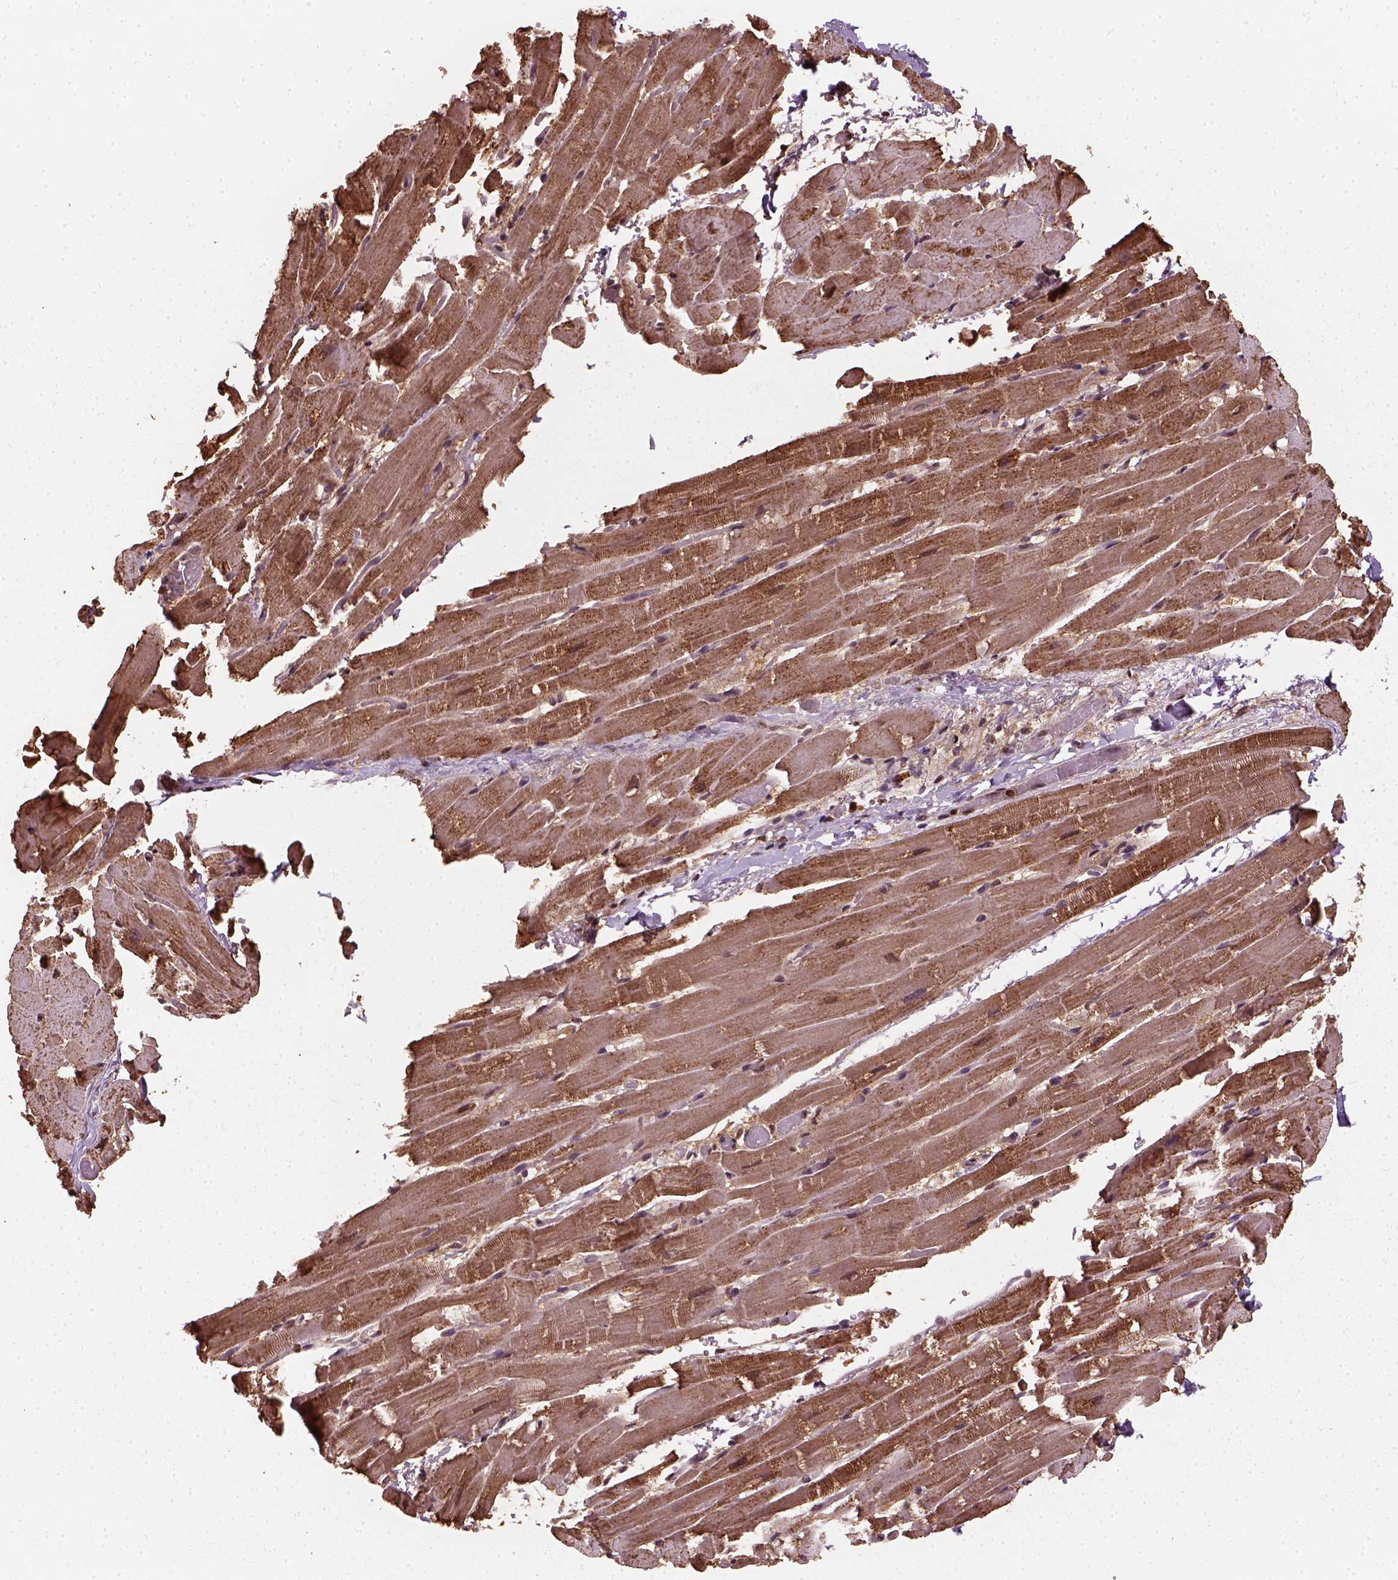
{"staining": {"intensity": "moderate", "quantity": ">75%", "location": "cytoplasmic/membranous"}, "tissue": "heart muscle", "cell_type": "Cardiomyocytes", "image_type": "normal", "snomed": [{"axis": "morphology", "description": "Normal tissue, NOS"}, {"axis": "topography", "description": "Heart"}], "caption": "High-power microscopy captured an immunohistochemistry image of benign heart muscle, revealing moderate cytoplasmic/membranous expression in approximately >75% of cardiomyocytes.", "gene": "NUDT9", "patient": {"sex": "male", "age": 37}}